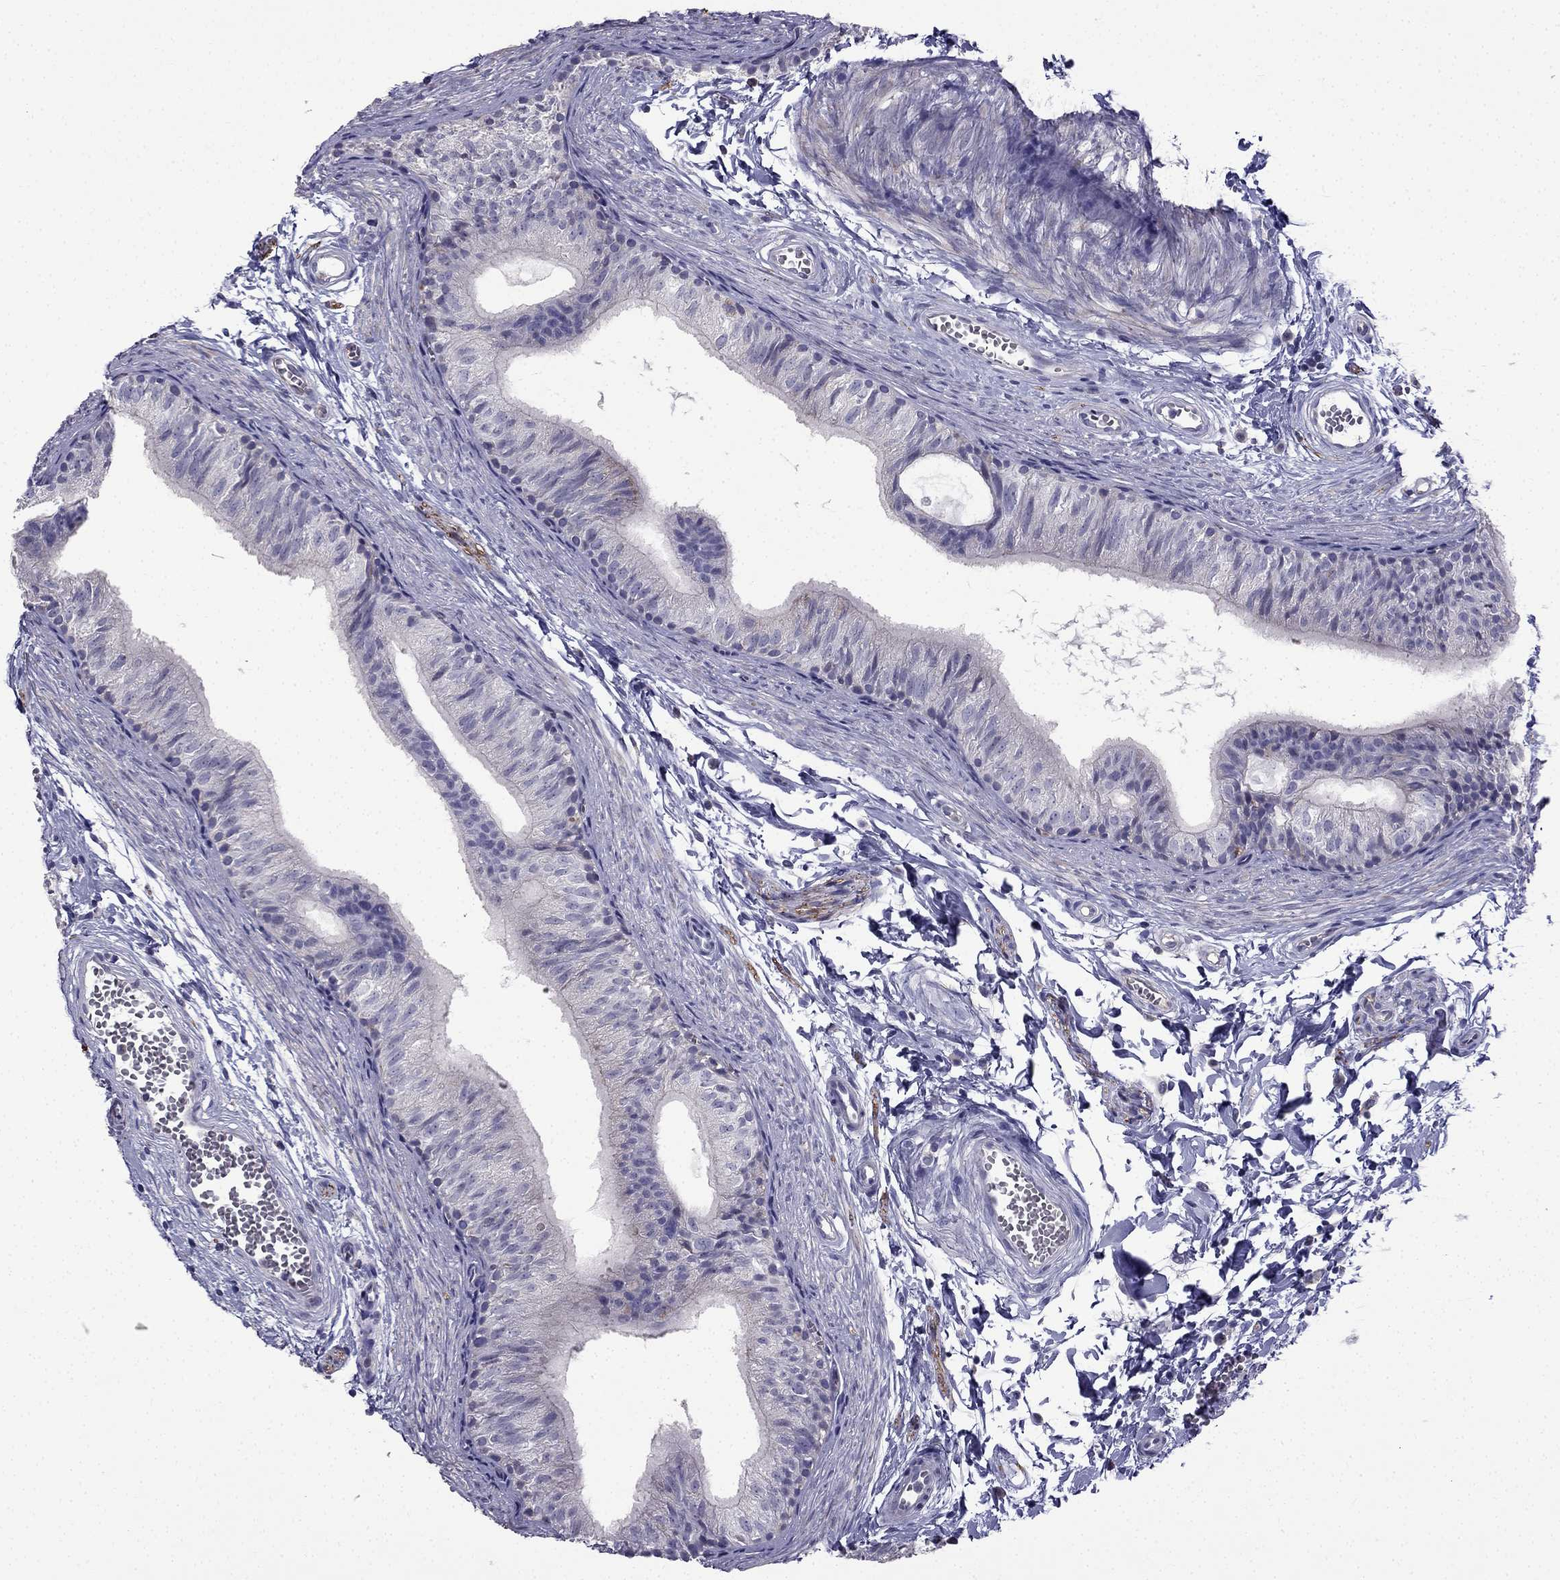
{"staining": {"intensity": "negative", "quantity": "none", "location": "none"}, "tissue": "epididymis", "cell_type": "Glandular cells", "image_type": "normal", "snomed": [{"axis": "morphology", "description": "Normal tissue, NOS"}, {"axis": "topography", "description": "Epididymis"}], "caption": "Glandular cells are negative for protein expression in benign human epididymis. The staining is performed using DAB brown chromogen with nuclei counter-stained in using hematoxylin.", "gene": "SLC6A2", "patient": {"sex": "male", "age": 22}}